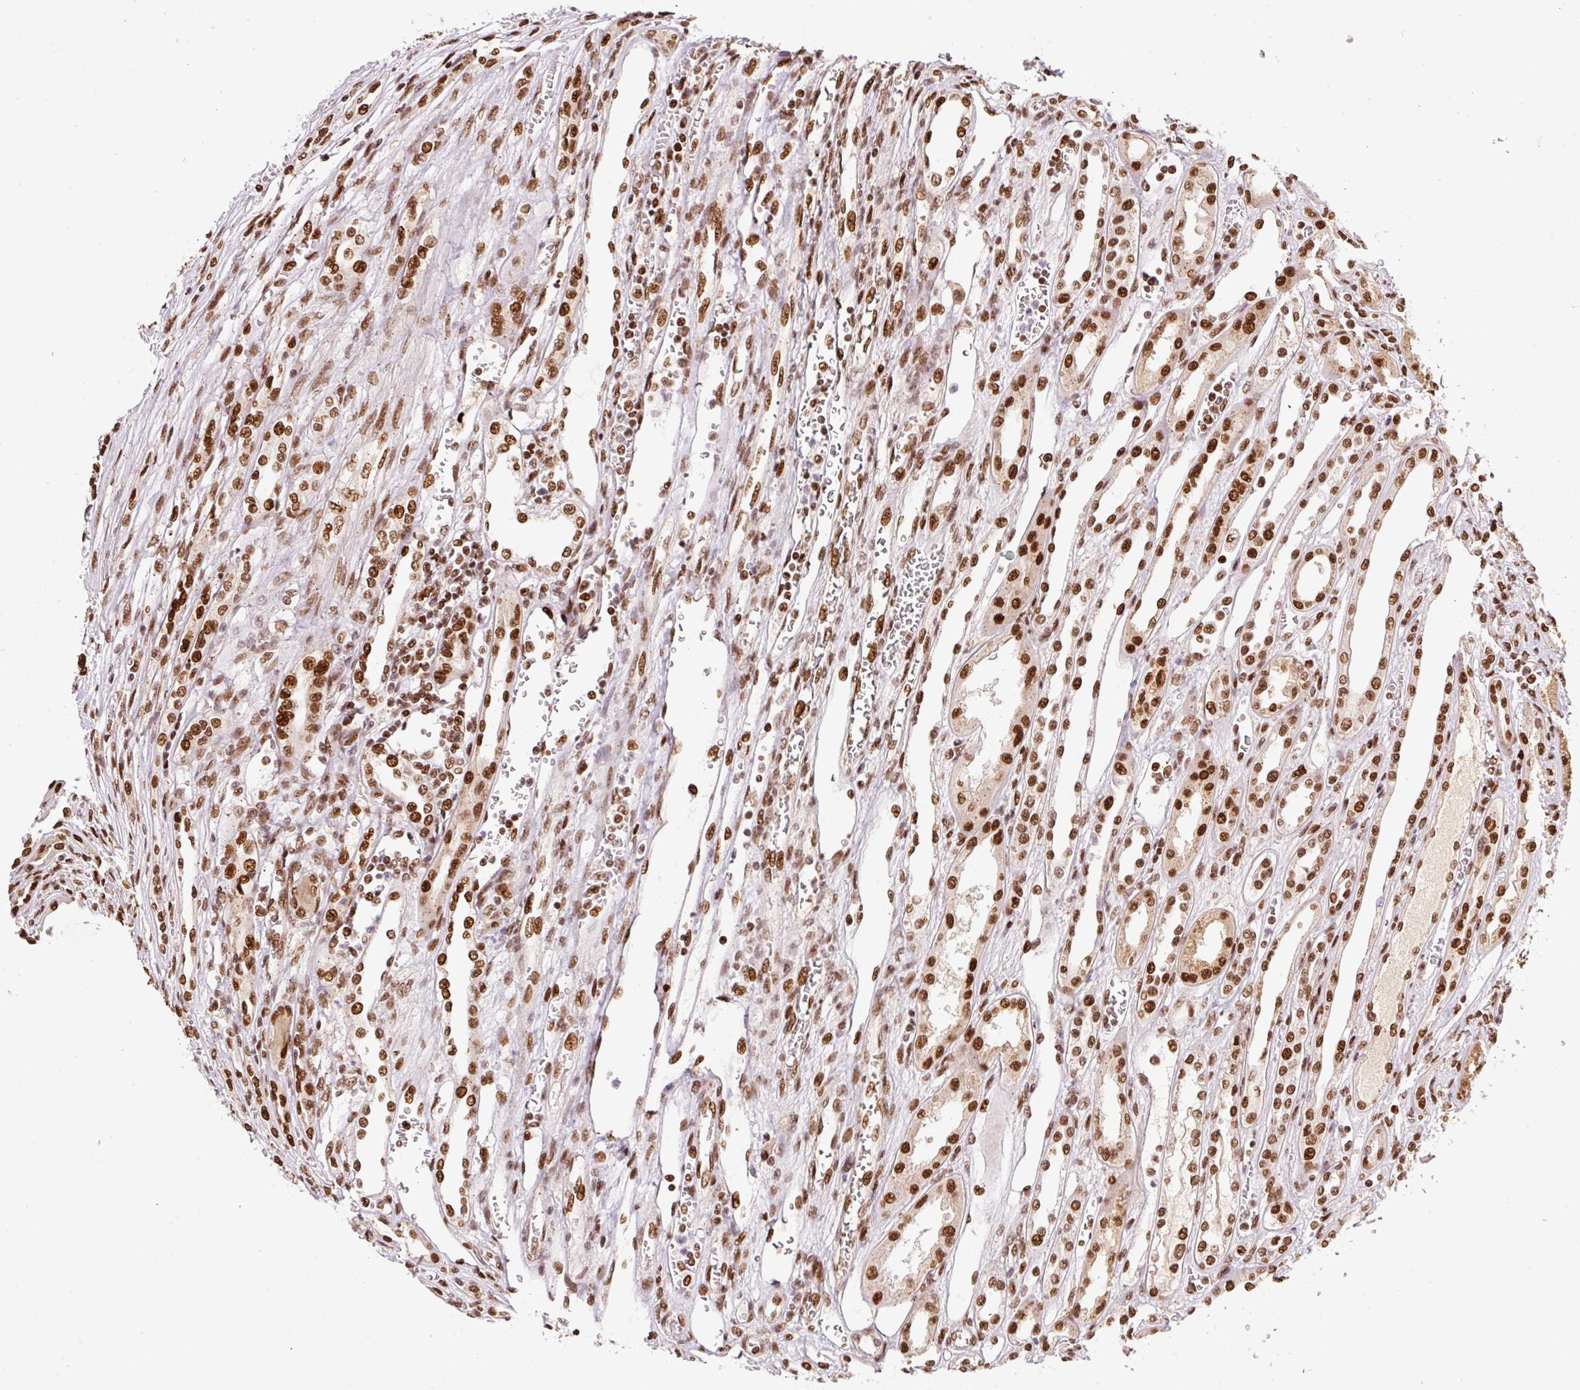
{"staining": {"intensity": "strong", "quantity": ">75%", "location": "nuclear"}, "tissue": "renal cancer", "cell_type": "Tumor cells", "image_type": "cancer", "snomed": [{"axis": "morphology", "description": "Adenocarcinoma, NOS"}, {"axis": "topography", "description": "Kidney"}], "caption": "A high-resolution histopathology image shows immunohistochemistry staining of renal cancer, which demonstrates strong nuclear expression in approximately >75% of tumor cells. (brown staining indicates protein expression, while blue staining denotes nuclei).", "gene": "GPR139", "patient": {"sex": "female", "age": 54}}